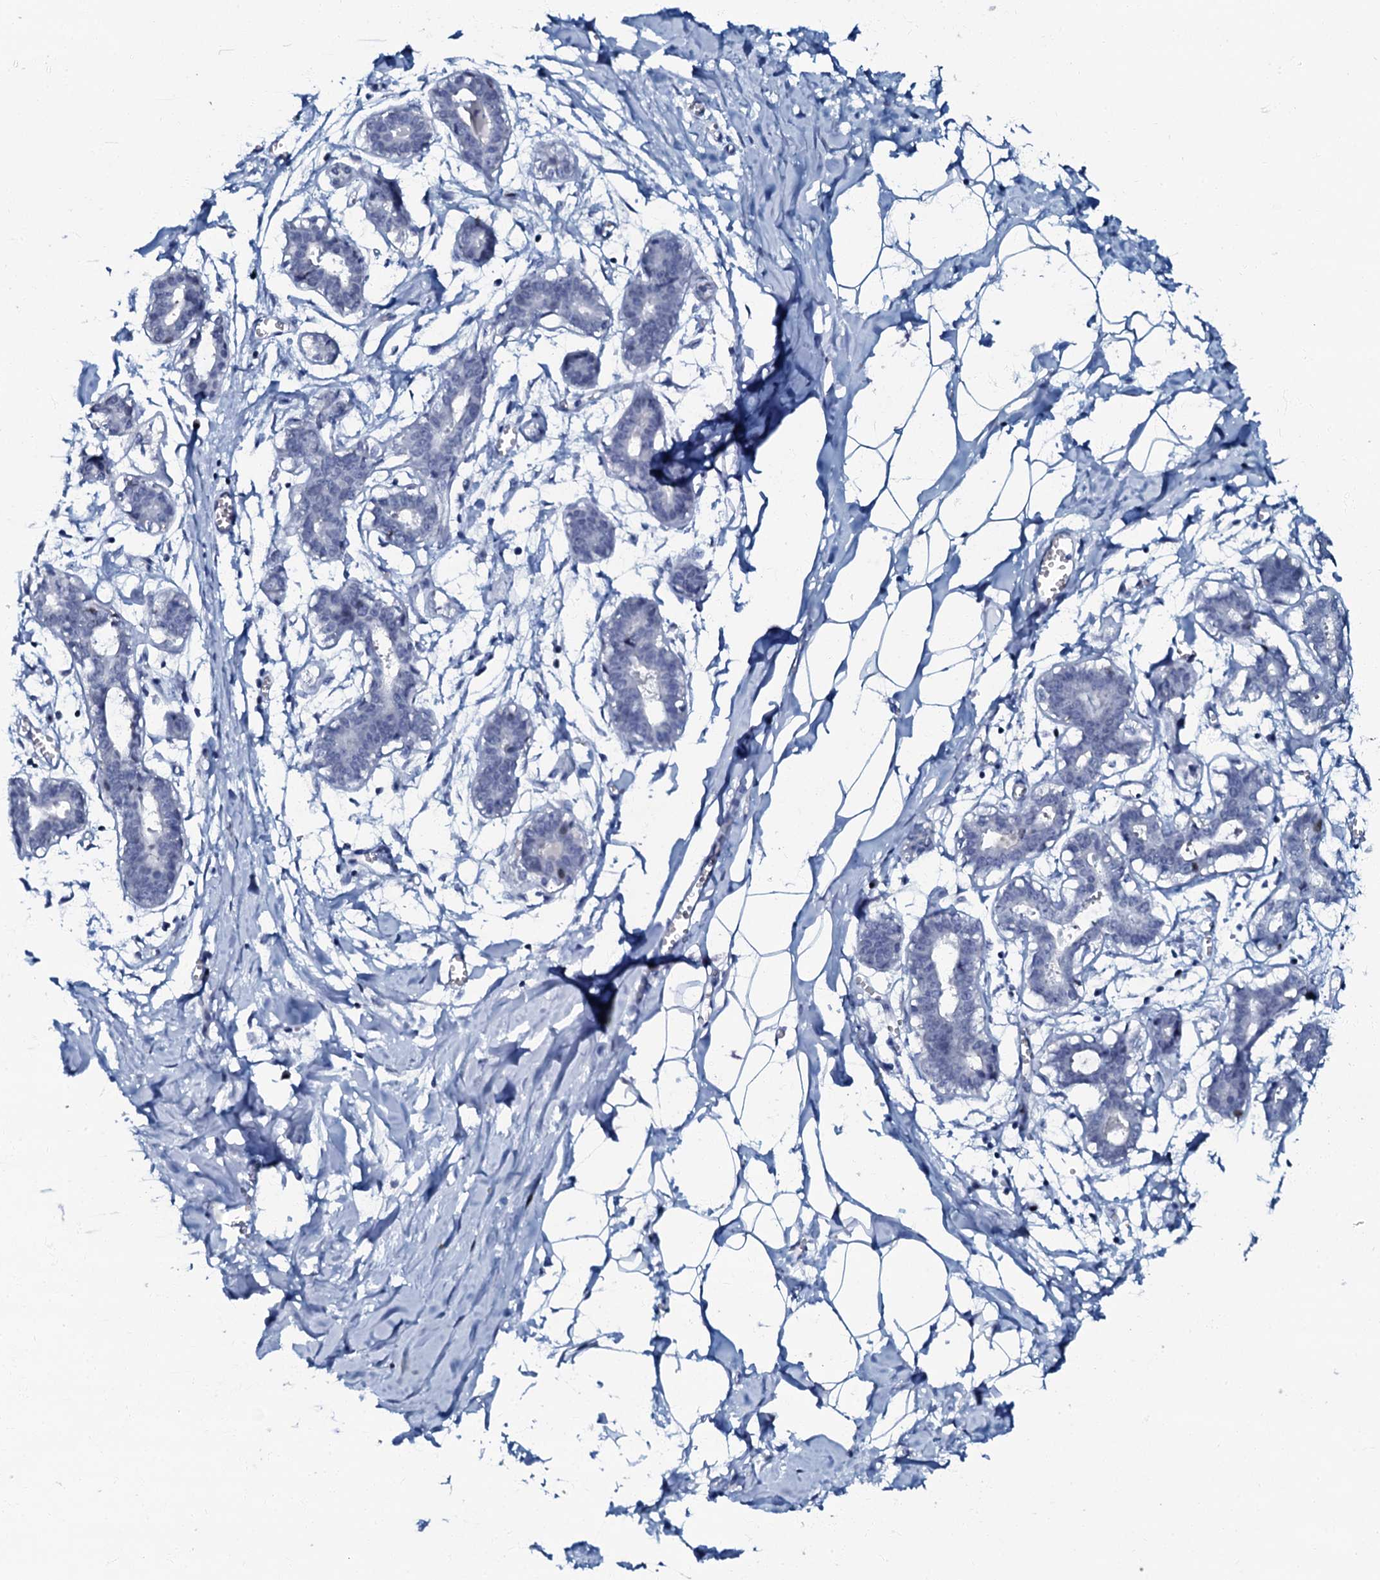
{"staining": {"intensity": "negative", "quantity": "none", "location": "none"}, "tissue": "breast", "cell_type": "Adipocytes", "image_type": "normal", "snomed": [{"axis": "morphology", "description": "Normal tissue, NOS"}, {"axis": "topography", "description": "Breast"}], "caption": "Immunohistochemical staining of normal breast displays no significant positivity in adipocytes.", "gene": "MFSD5", "patient": {"sex": "female", "age": 27}}